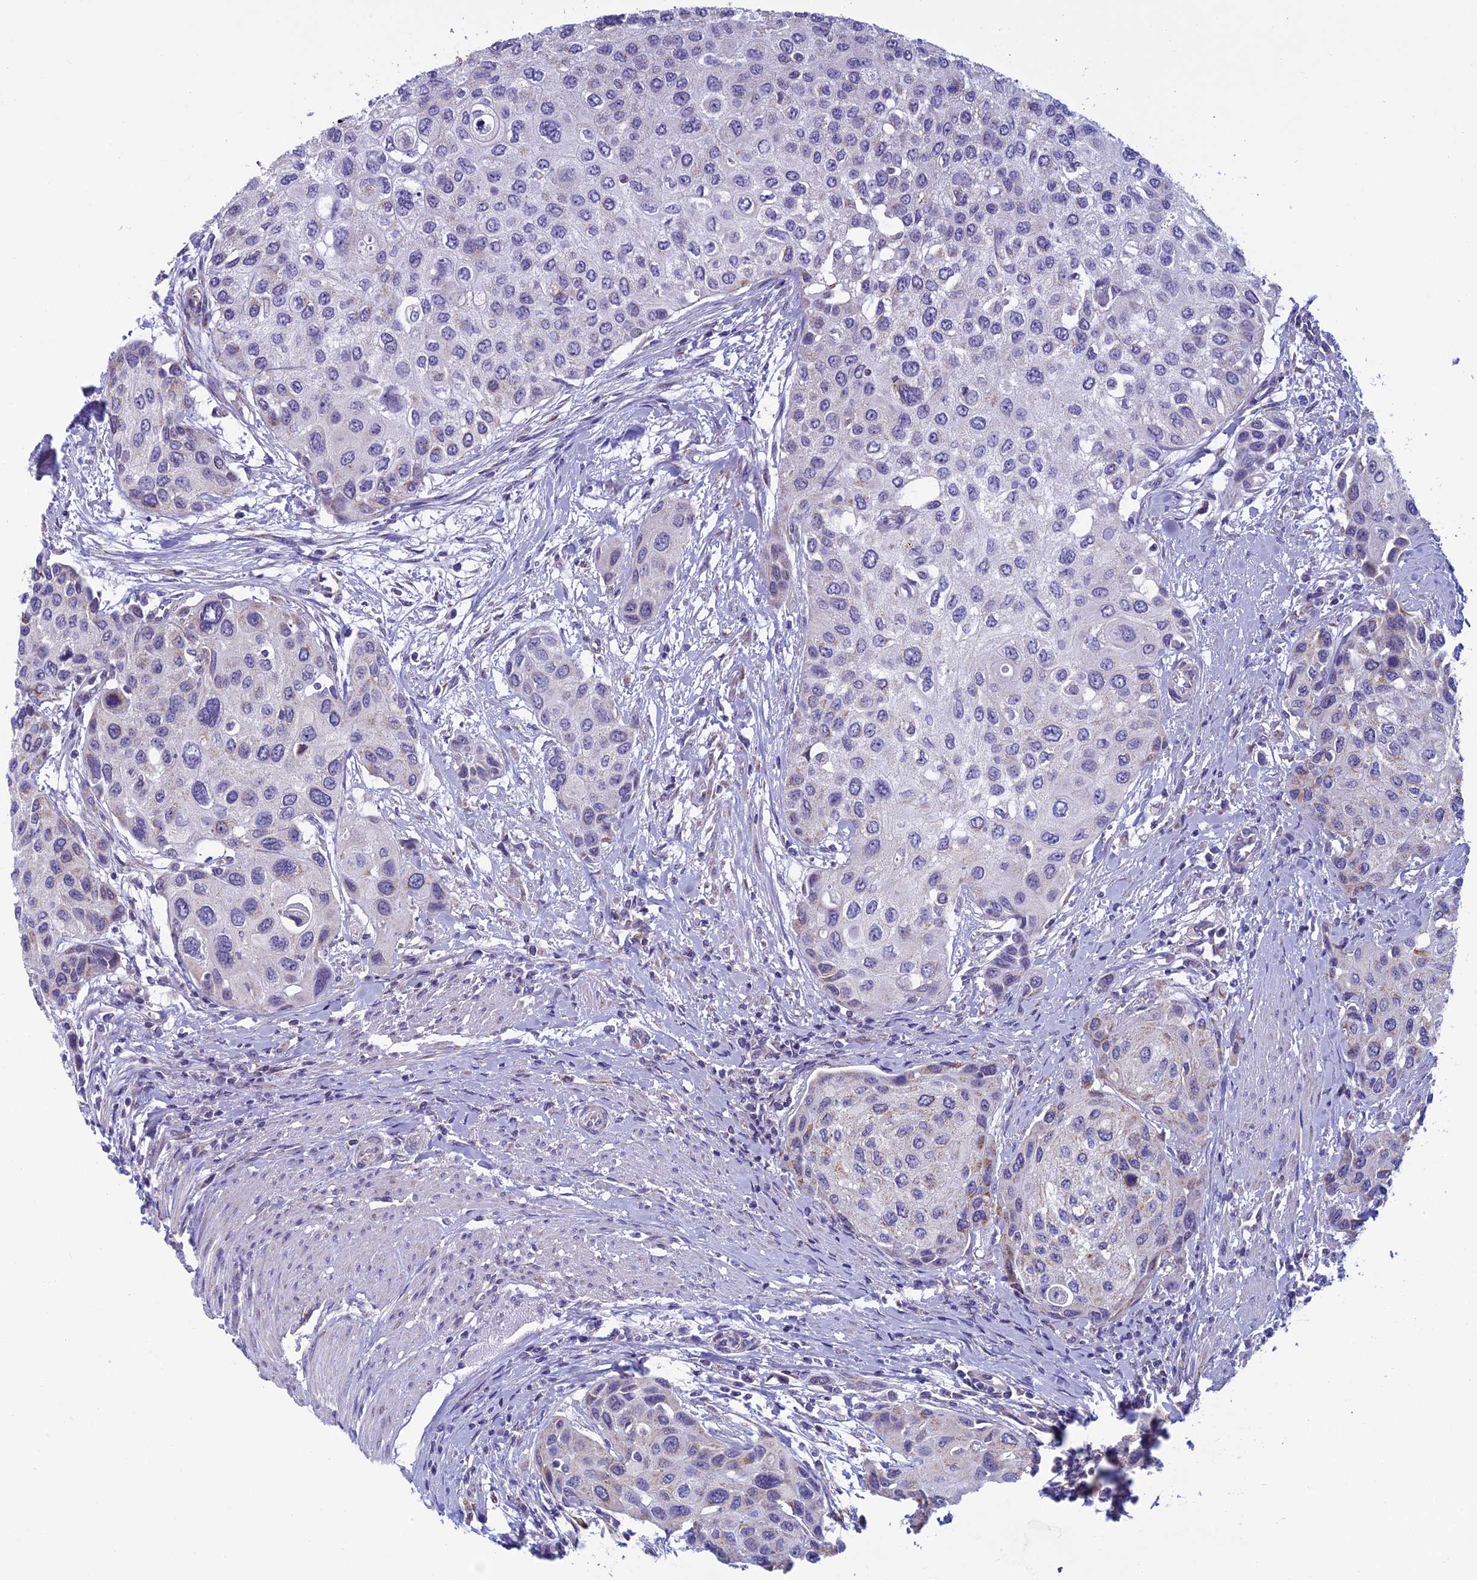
{"staining": {"intensity": "negative", "quantity": "none", "location": "none"}, "tissue": "urothelial cancer", "cell_type": "Tumor cells", "image_type": "cancer", "snomed": [{"axis": "morphology", "description": "Normal tissue, NOS"}, {"axis": "morphology", "description": "Urothelial carcinoma, High grade"}, {"axis": "topography", "description": "Vascular tissue"}, {"axis": "topography", "description": "Urinary bladder"}], "caption": "DAB (3,3'-diaminobenzidine) immunohistochemical staining of urothelial cancer demonstrates no significant staining in tumor cells. (Stains: DAB IHC with hematoxylin counter stain, Microscopy: brightfield microscopy at high magnification).", "gene": "MFSD12", "patient": {"sex": "female", "age": 56}}